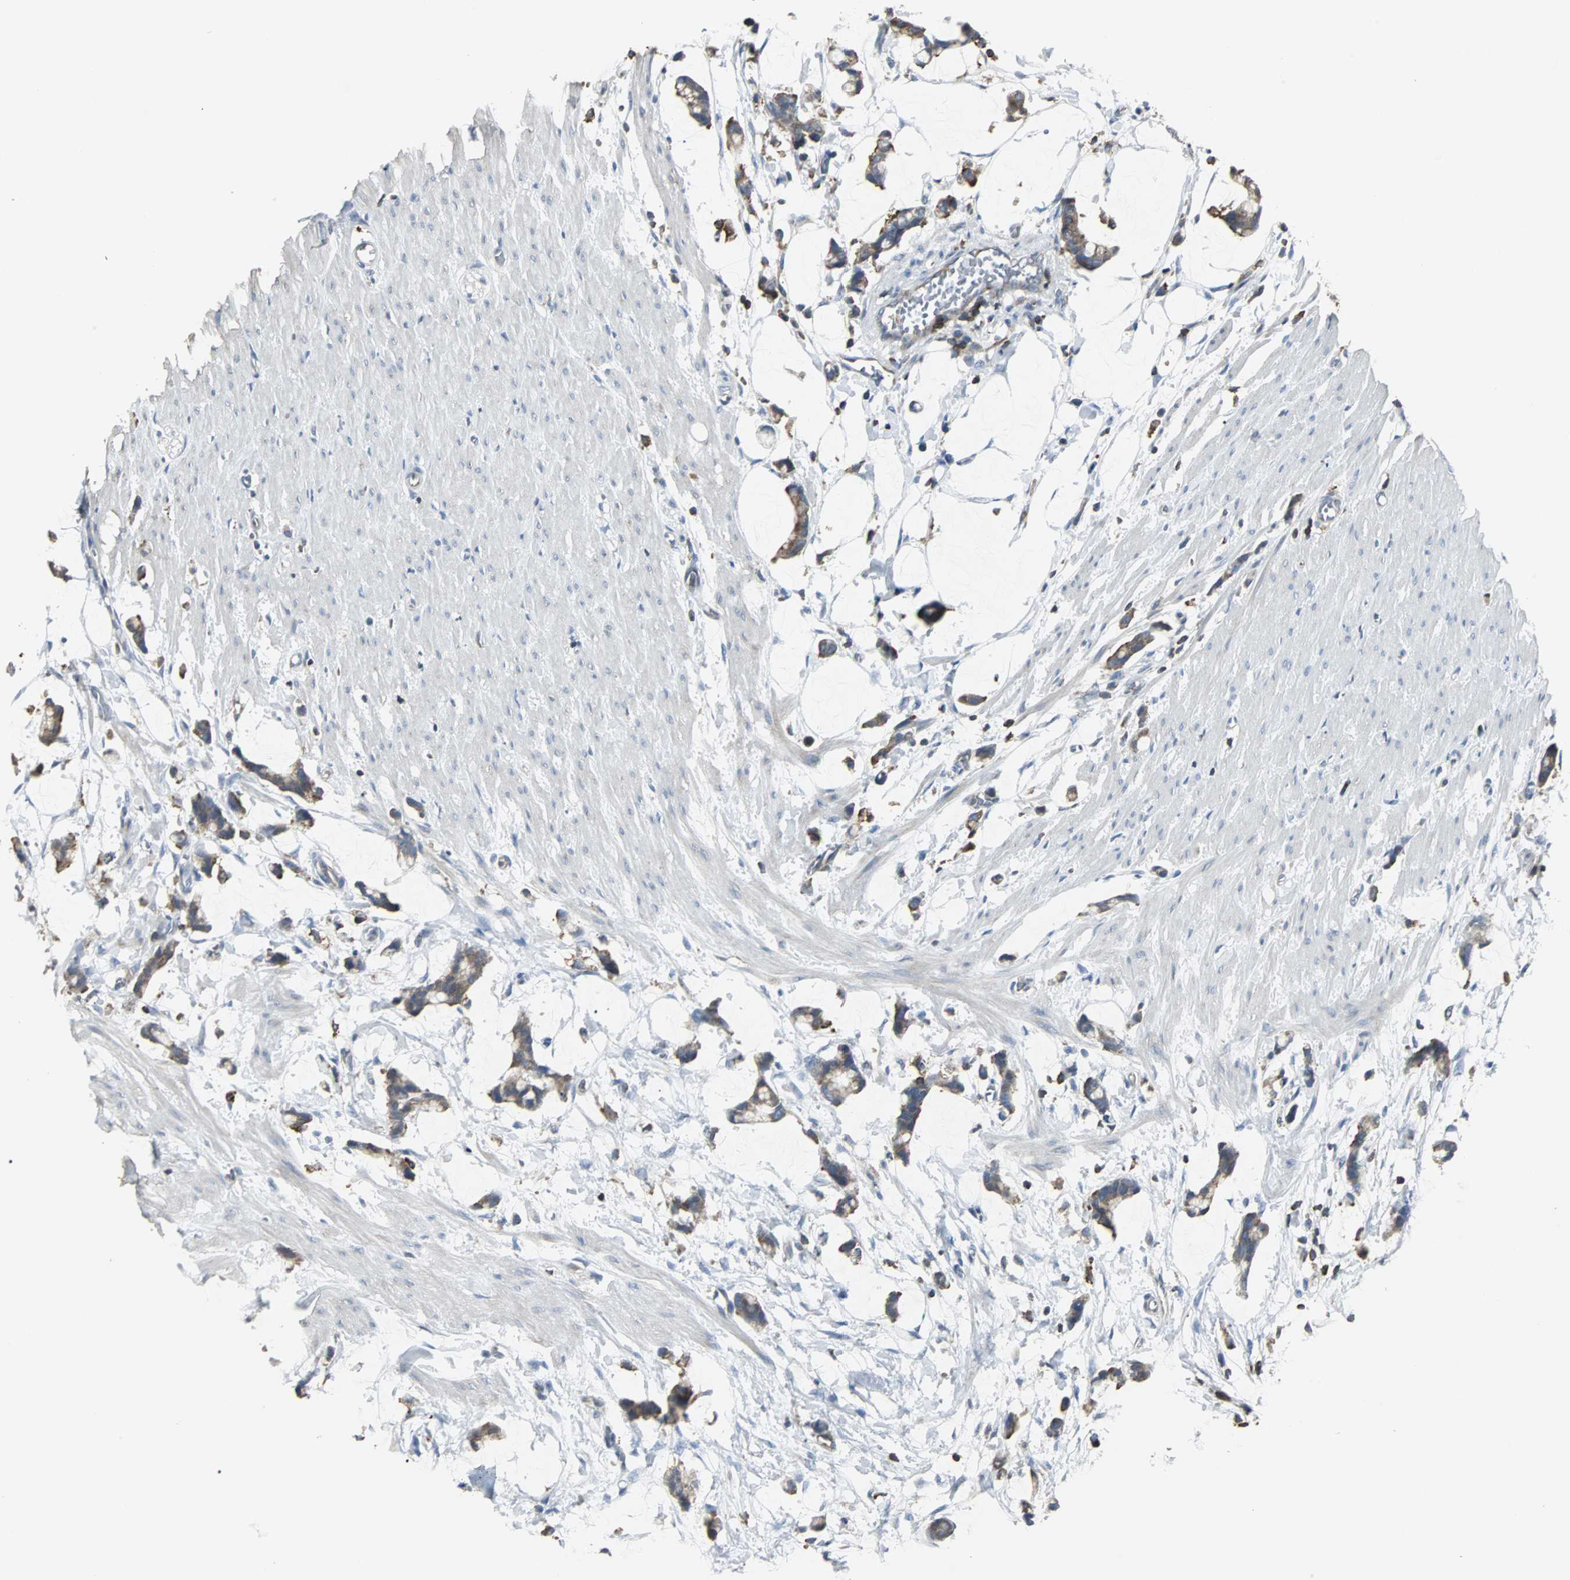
{"staining": {"intensity": "moderate", "quantity": ">75%", "location": "cytoplasmic/membranous"}, "tissue": "colorectal cancer", "cell_type": "Tumor cells", "image_type": "cancer", "snomed": [{"axis": "morphology", "description": "Adenocarcinoma, NOS"}, {"axis": "topography", "description": "Colon"}], "caption": "Colorectal cancer (adenocarcinoma) stained for a protein (brown) exhibits moderate cytoplasmic/membranous positive expression in approximately >75% of tumor cells.", "gene": "LRRFIP1", "patient": {"sex": "male", "age": 14}}